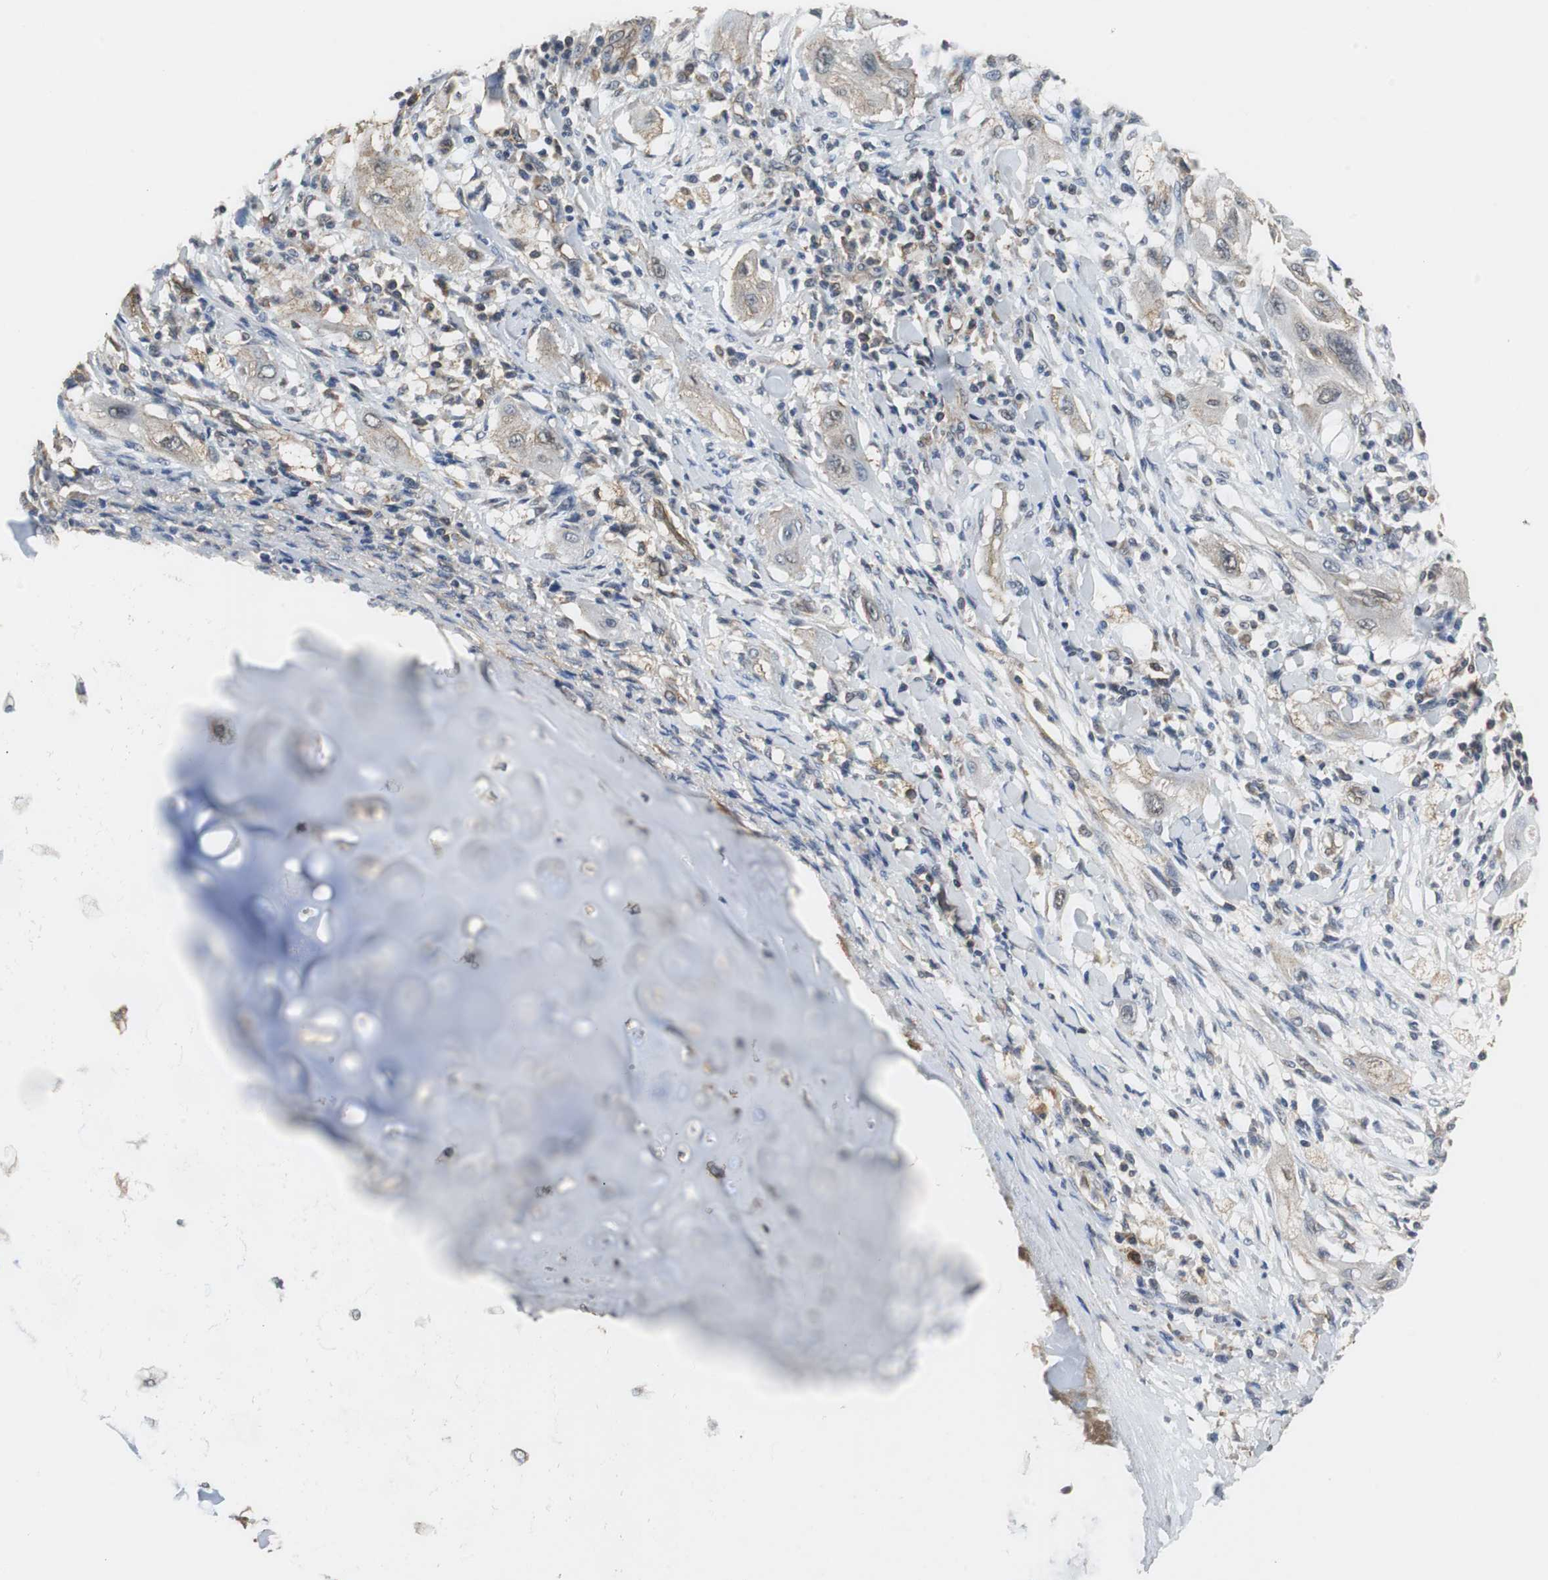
{"staining": {"intensity": "weak", "quantity": "25%-75%", "location": "cytoplasmic/membranous"}, "tissue": "lung cancer", "cell_type": "Tumor cells", "image_type": "cancer", "snomed": [{"axis": "morphology", "description": "Squamous cell carcinoma, NOS"}, {"axis": "topography", "description": "Lung"}], "caption": "IHC micrograph of lung cancer (squamous cell carcinoma) stained for a protein (brown), which reveals low levels of weak cytoplasmic/membranous staining in approximately 25%-75% of tumor cells.", "gene": "VBP1", "patient": {"sex": "female", "age": 47}}